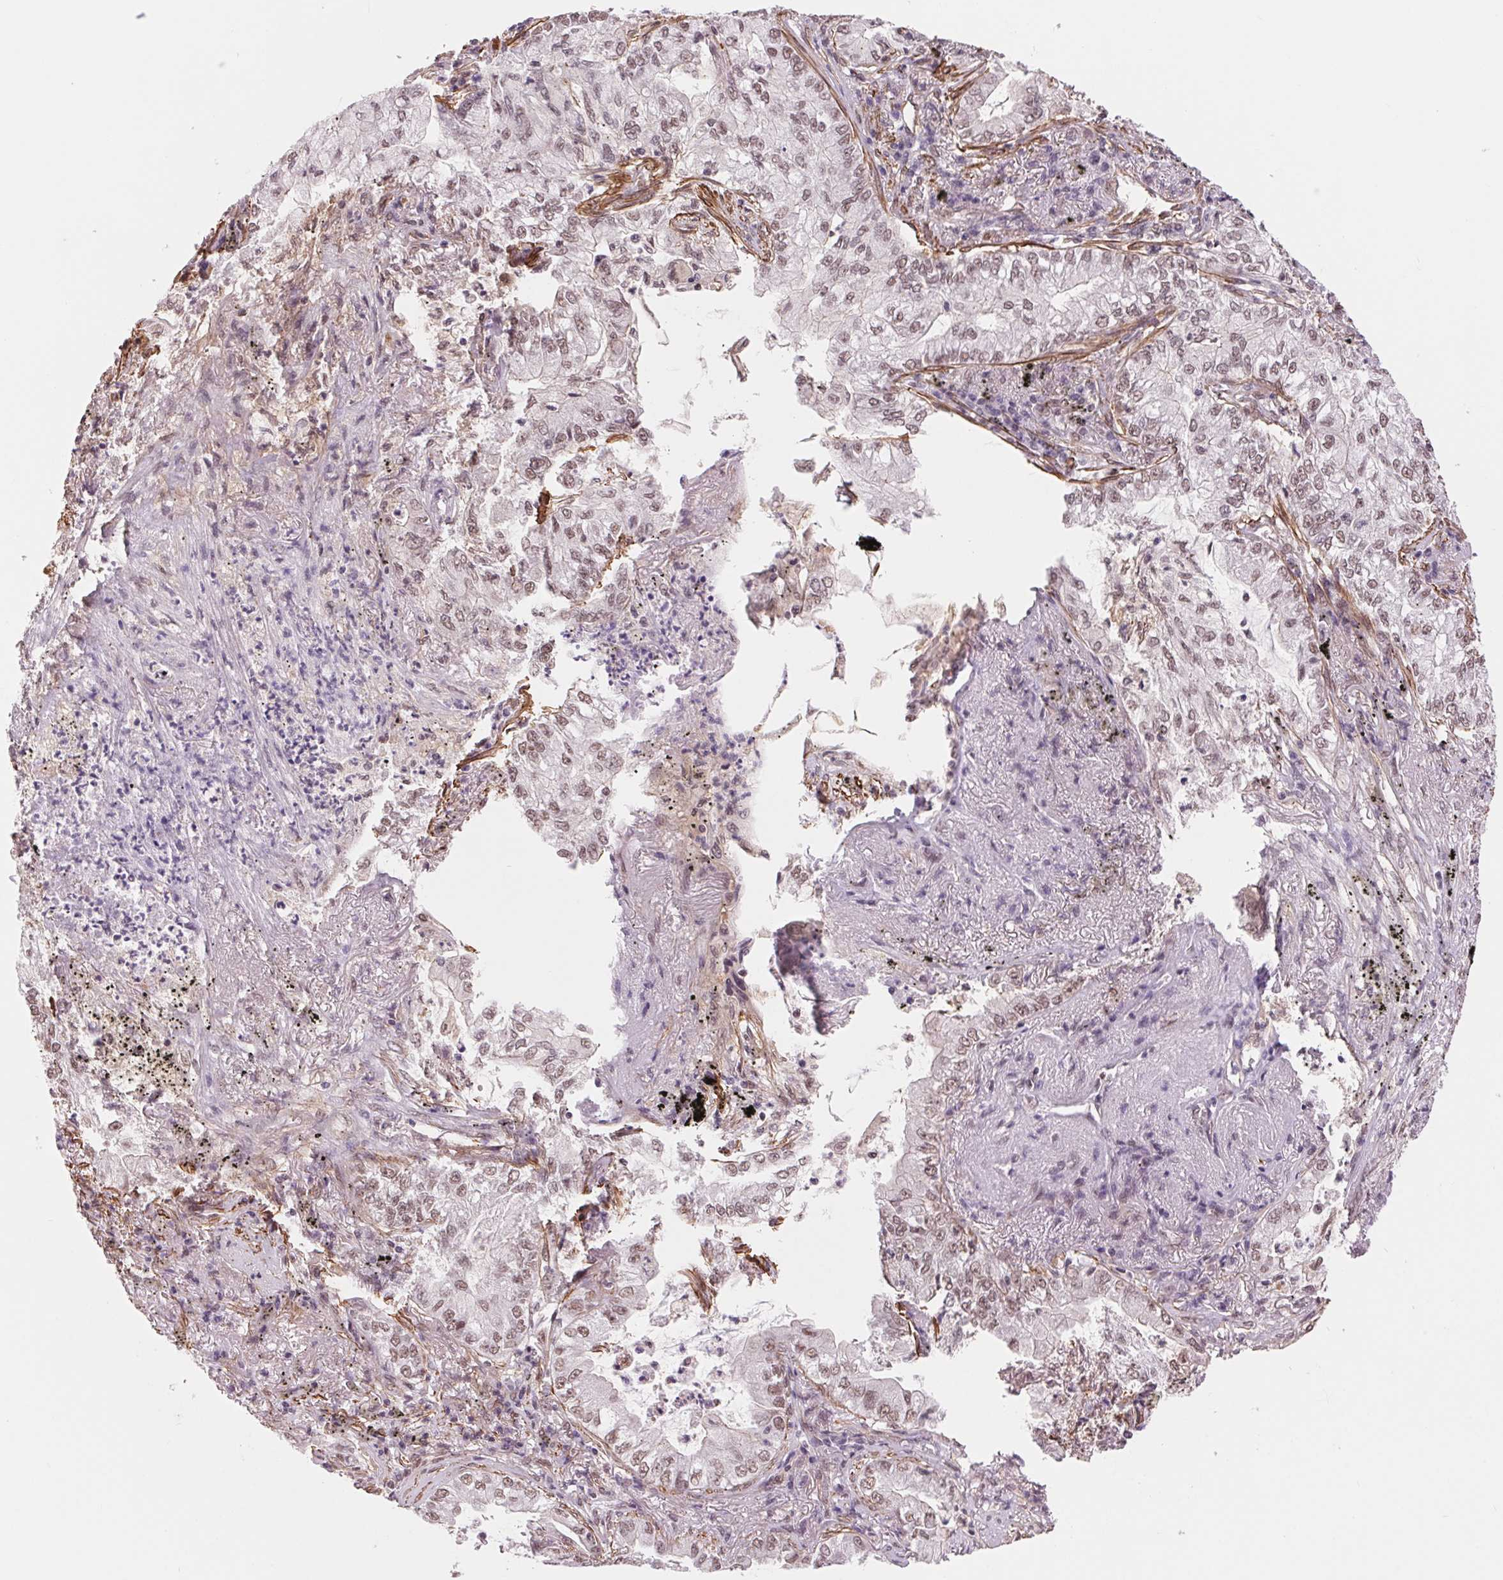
{"staining": {"intensity": "weak", "quantity": ">75%", "location": "nuclear"}, "tissue": "lung cancer", "cell_type": "Tumor cells", "image_type": "cancer", "snomed": [{"axis": "morphology", "description": "Adenocarcinoma, NOS"}, {"axis": "topography", "description": "Lung"}], "caption": "Adenocarcinoma (lung) was stained to show a protein in brown. There is low levels of weak nuclear expression in approximately >75% of tumor cells.", "gene": "BCAT1", "patient": {"sex": "female", "age": 73}}